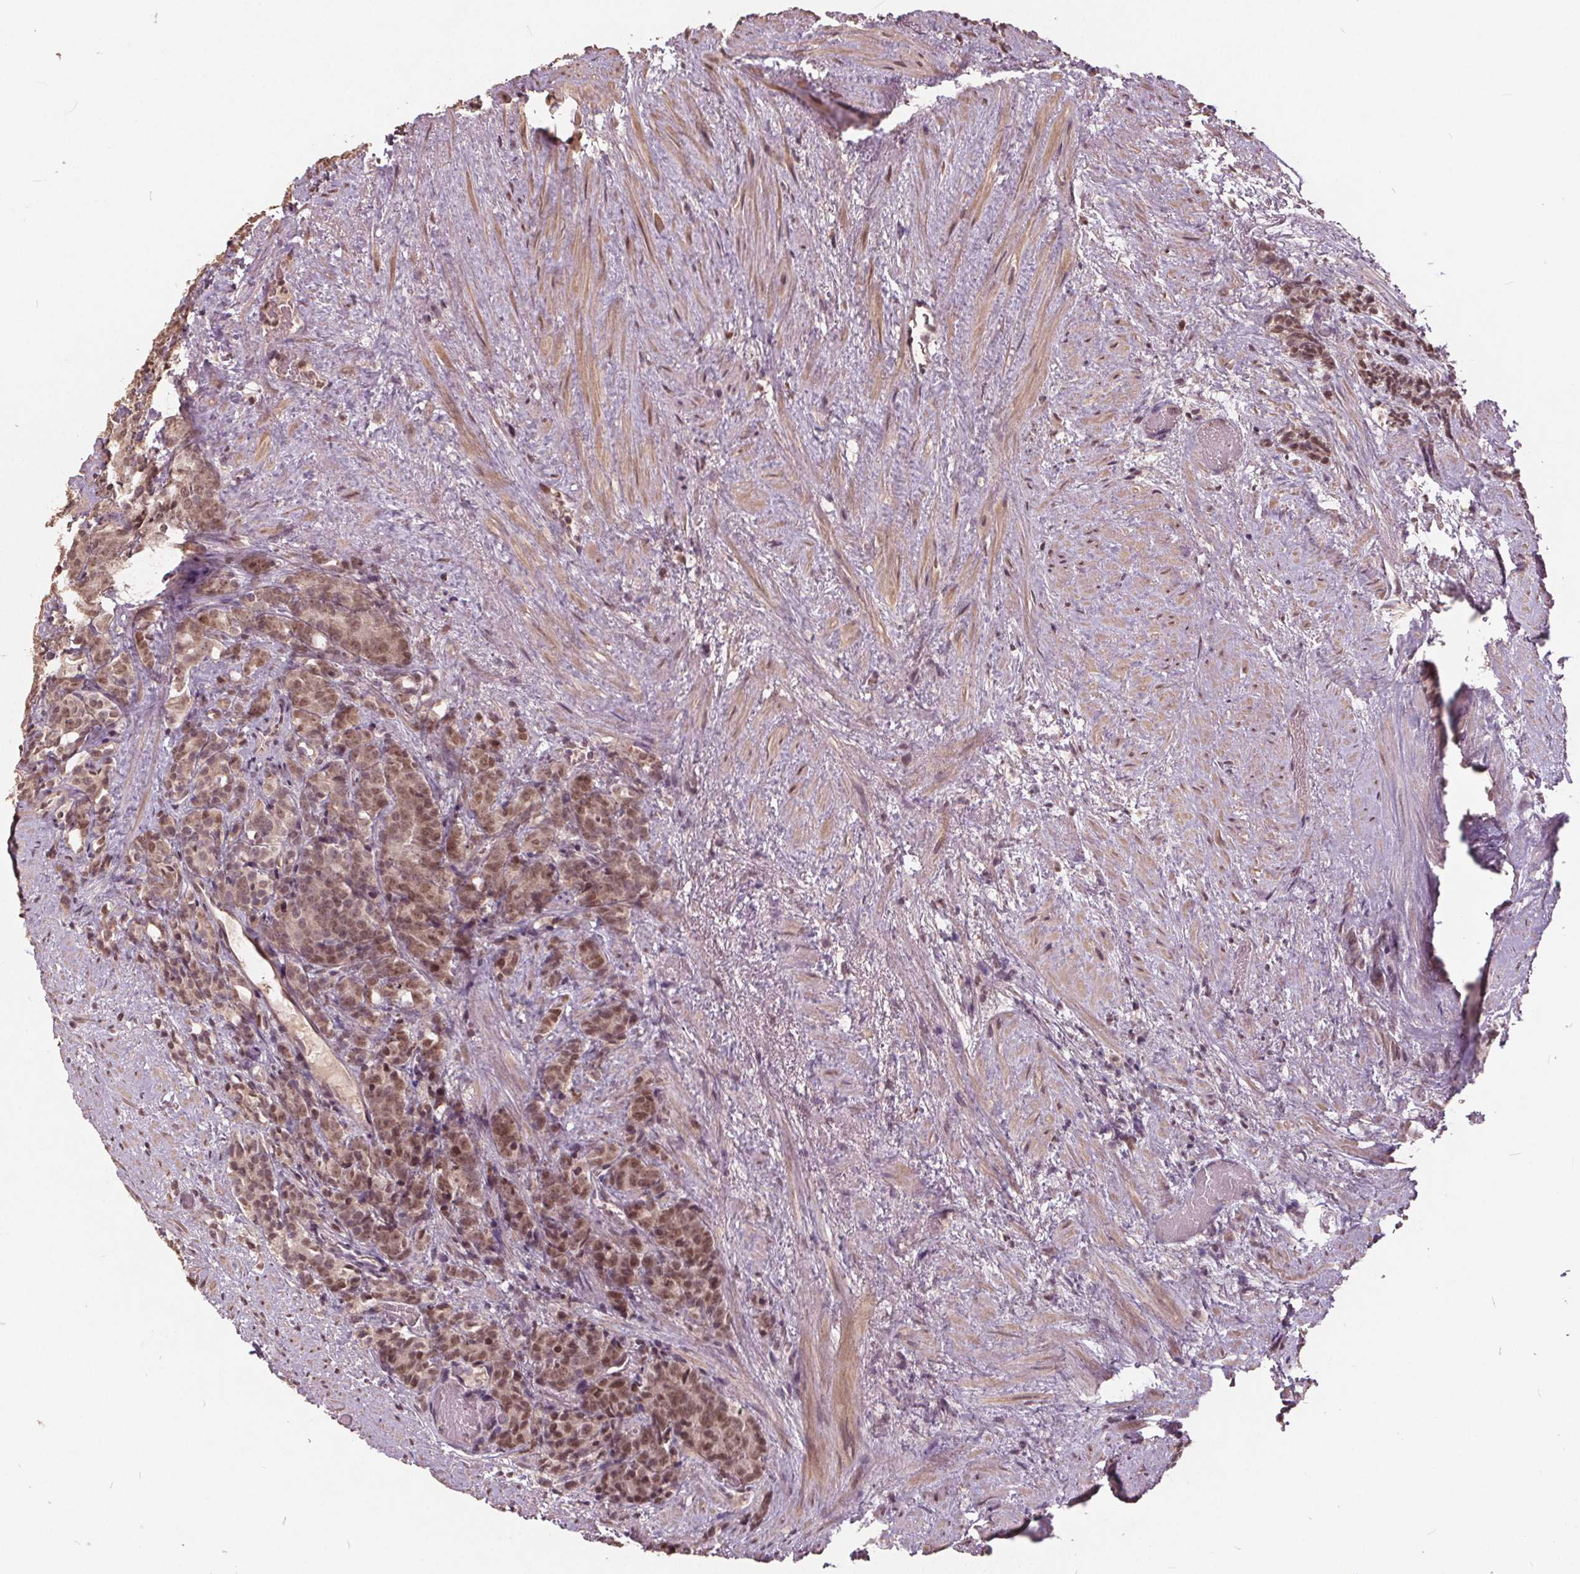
{"staining": {"intensity": "moderate", "quantity": ">75%", "location": "nuclear"}, "tissue": "prostate cancer", "cell_type": "Tumor cells", "image_type": "cancer", "snomed": [{"axis": "morphology", "description": "Adenocarcinoma, High grade"}, {"axis": "topography", "description": "Prostate"}], "caption": "Prostate adenocarcinoma (high-grade) tissue reveals moderate nuclear expression in about >75% of tumor cells", "gene": "DNMT3B", "patient": {"sex": "male", "age": 84}}